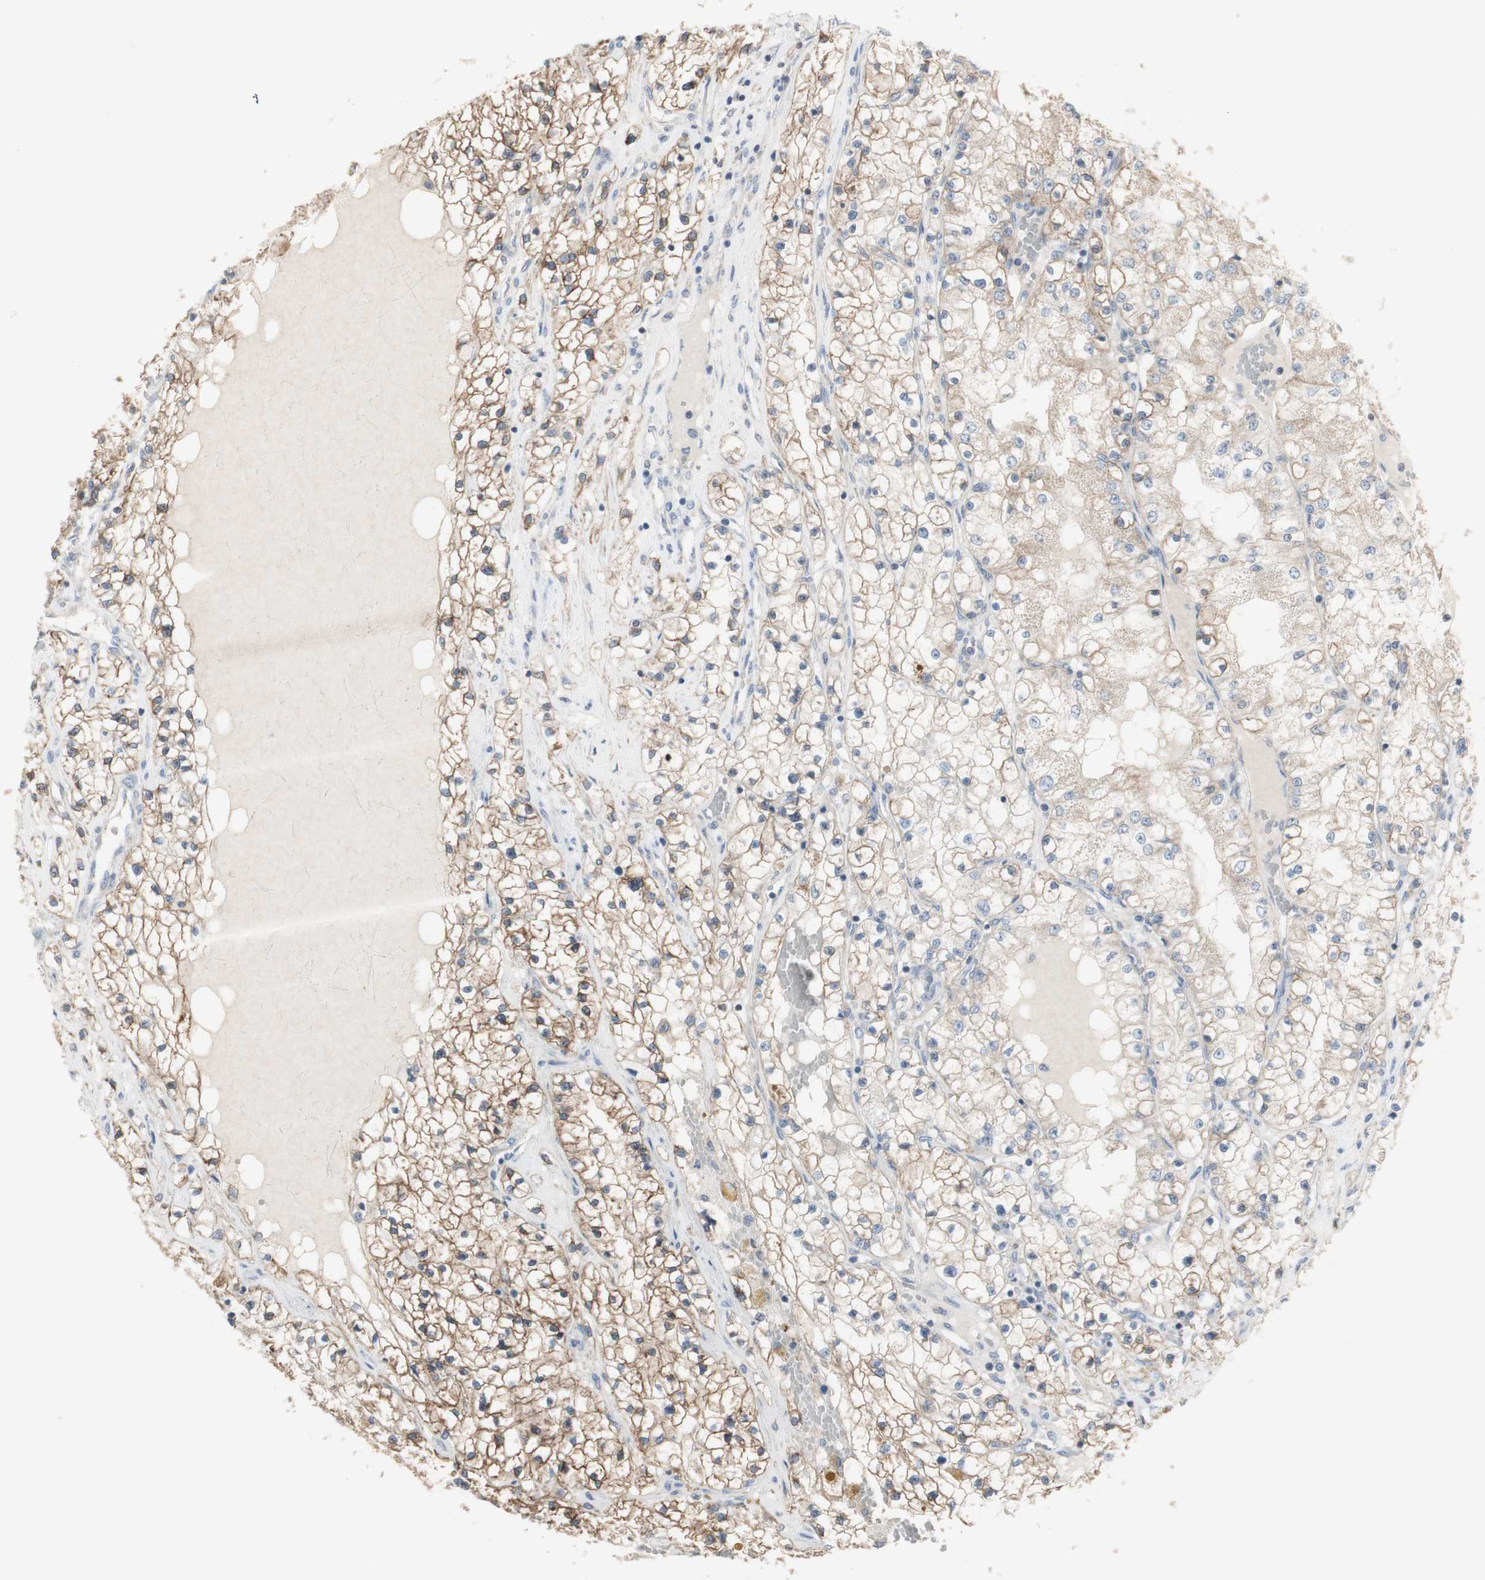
{"staining": {"intensity": "weak", "quantity": ">75%", "location": "cytoplasmic/membranous"}, "tissue": "renal cancer", "cell_type": "Tumor cells", "image_type": "cancer", "snomed": [{"axis": "morphology", "description": "Adenocarcinoma, NOS"}, {"axis": "topography", "description": "Kidney"}], "caption": "Weak cytoplasmic/membranous protein staining is appreciated in approximately >75% of tumor cells in adenocarcinoma (renal). Nuclei are stained in blue.", "gene": "C3orf52", "patient": {"sex": "male", "age": 68}}